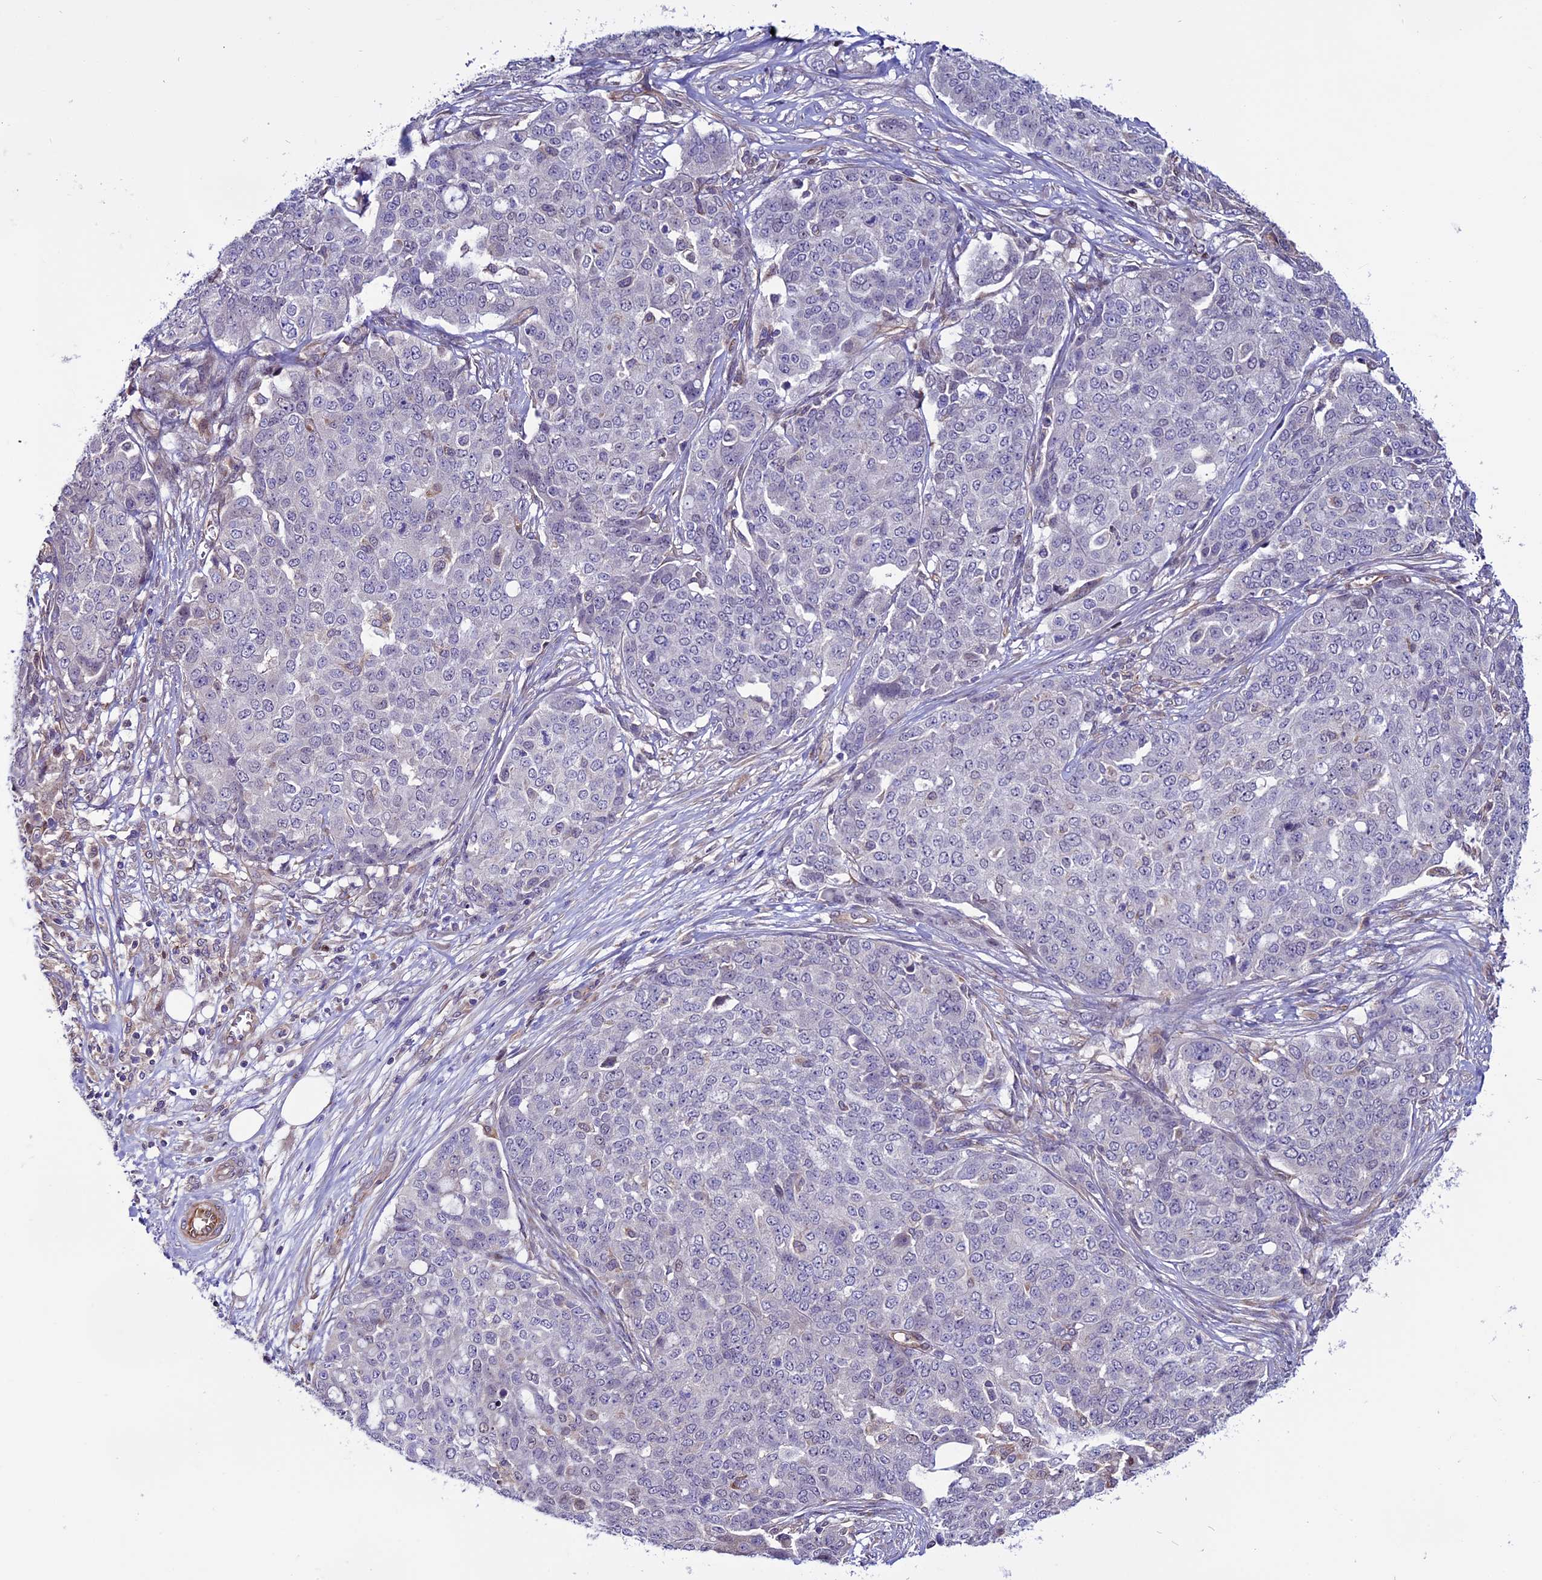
{"staining": {"intensity": "negative", "quantity": "none", "location": "none"}, "tissue": "ovarian cancer", "cell_type": "Tumor cells", "image_type": "cancer", "snomed": [{"axis": "morphology", "description": "Cystadenocarcinoma, serous, NOS"}, {"axis": "topography", "description": "Soft tissue"}, {"axis": "topography", "description": "Ovary"}], "caption": "Immunohistochemistry photomicrograph of neoplastic tissue: ovarian serous cystadenocarcinoma stained with DAB (3,3'-diaminobenzidine) shows no significant protein expression in tumor cells. (DAB (3,3'-diaminobenzidine) immunohistochemistry visualized using brightfield microscopy, high magnification).", "gene": "PDILT", "patient": {"sex": "female", "age": 57}}